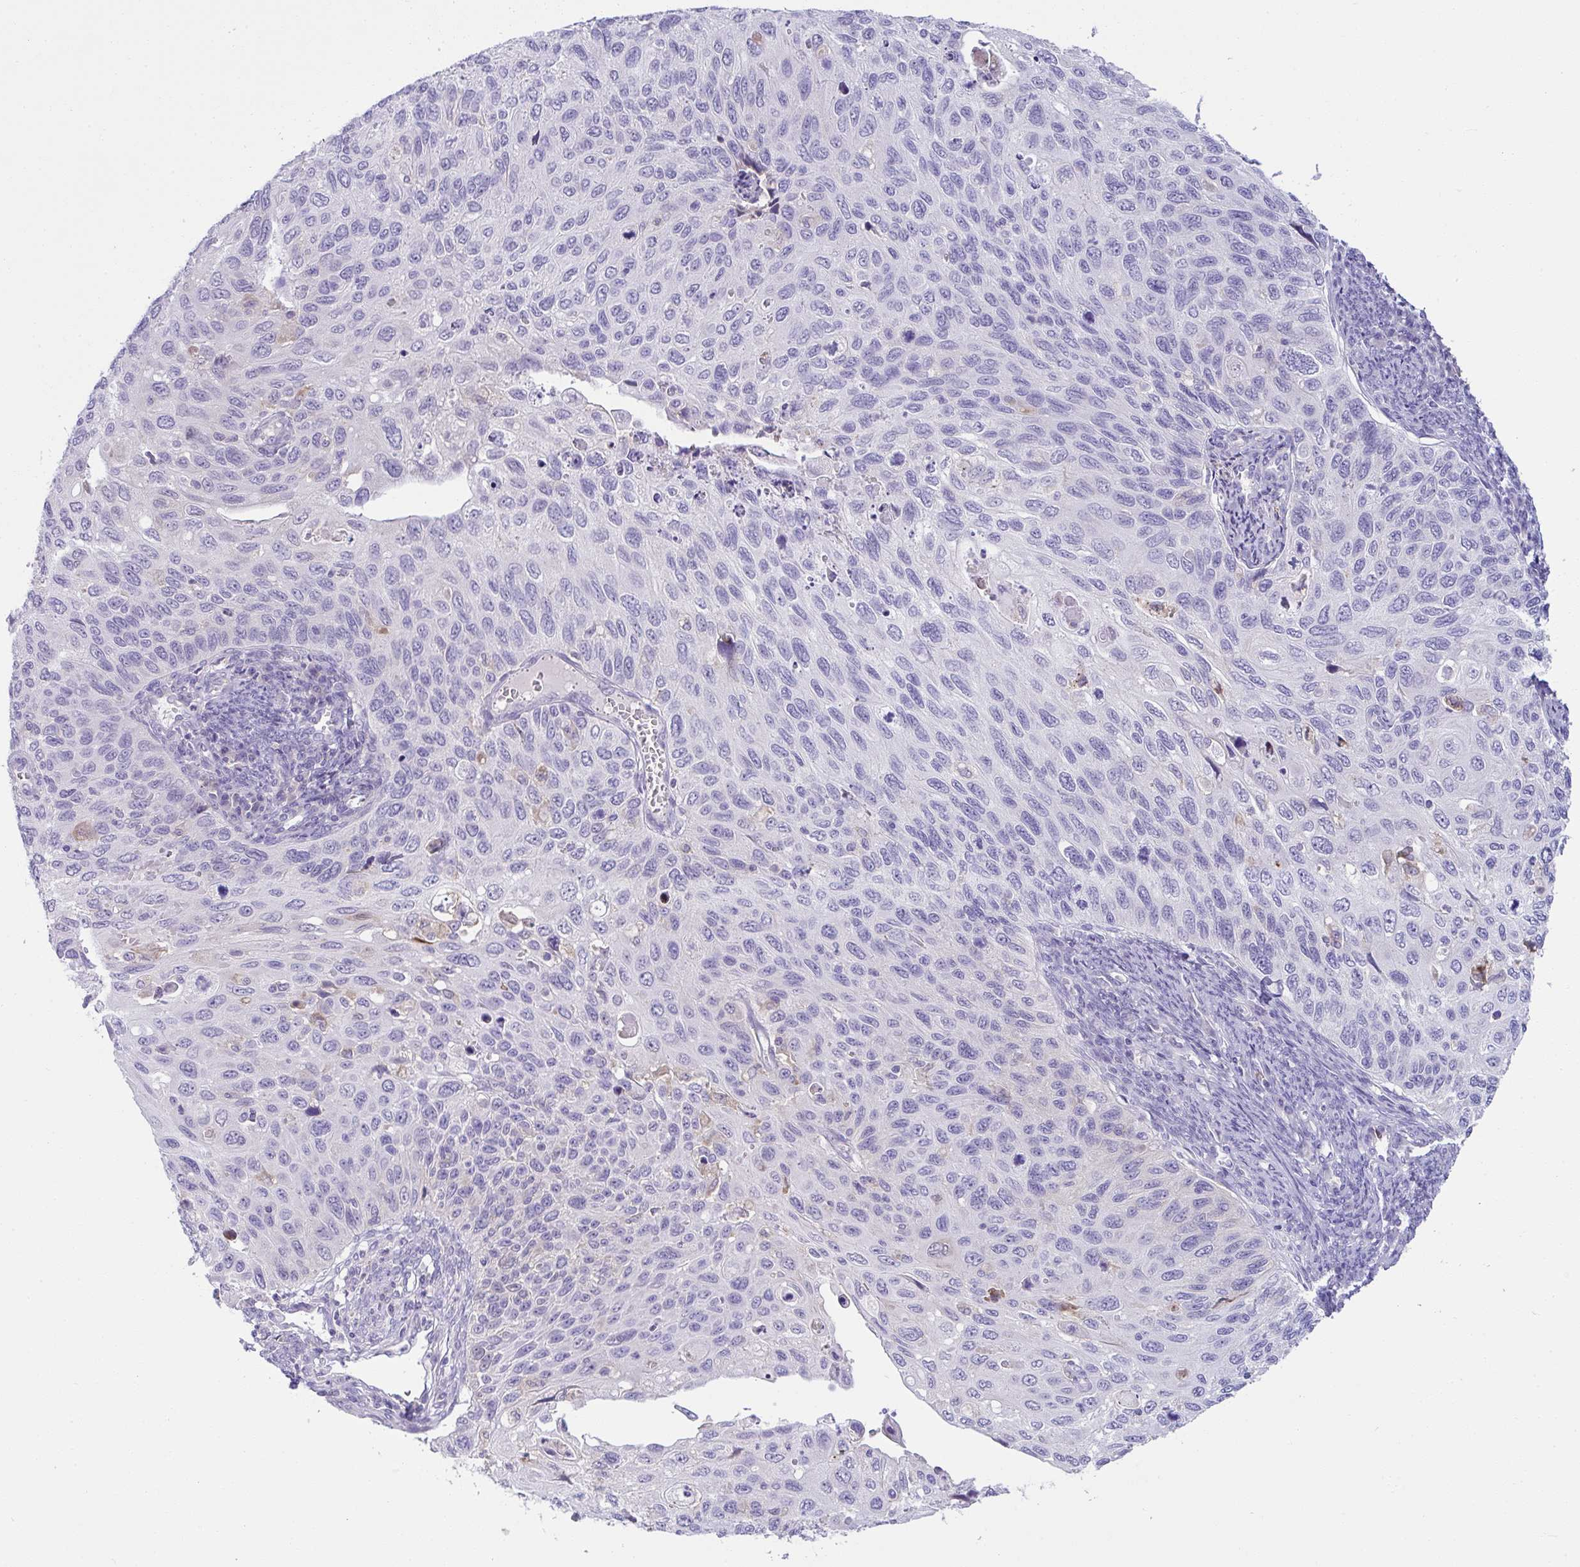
{"staining": {"intensity": "negative", "quantity": "none", "location": "none"}, "tissue": "cervical cancer", "cell_type": "Tumor cells", "image_type": "cancer", "snomed": [{"axis": "morphology", "description": "Squamous cell carcinoma, NOS"}, {"axis": "topography", "description": "Cervix"}], "caption": "The micrograph reveals no significant staining in tumor cells of squamous cell carcinoma (cervical).", "gene": "RGPD5", "patient": {"sex": "female", "age": 70}}